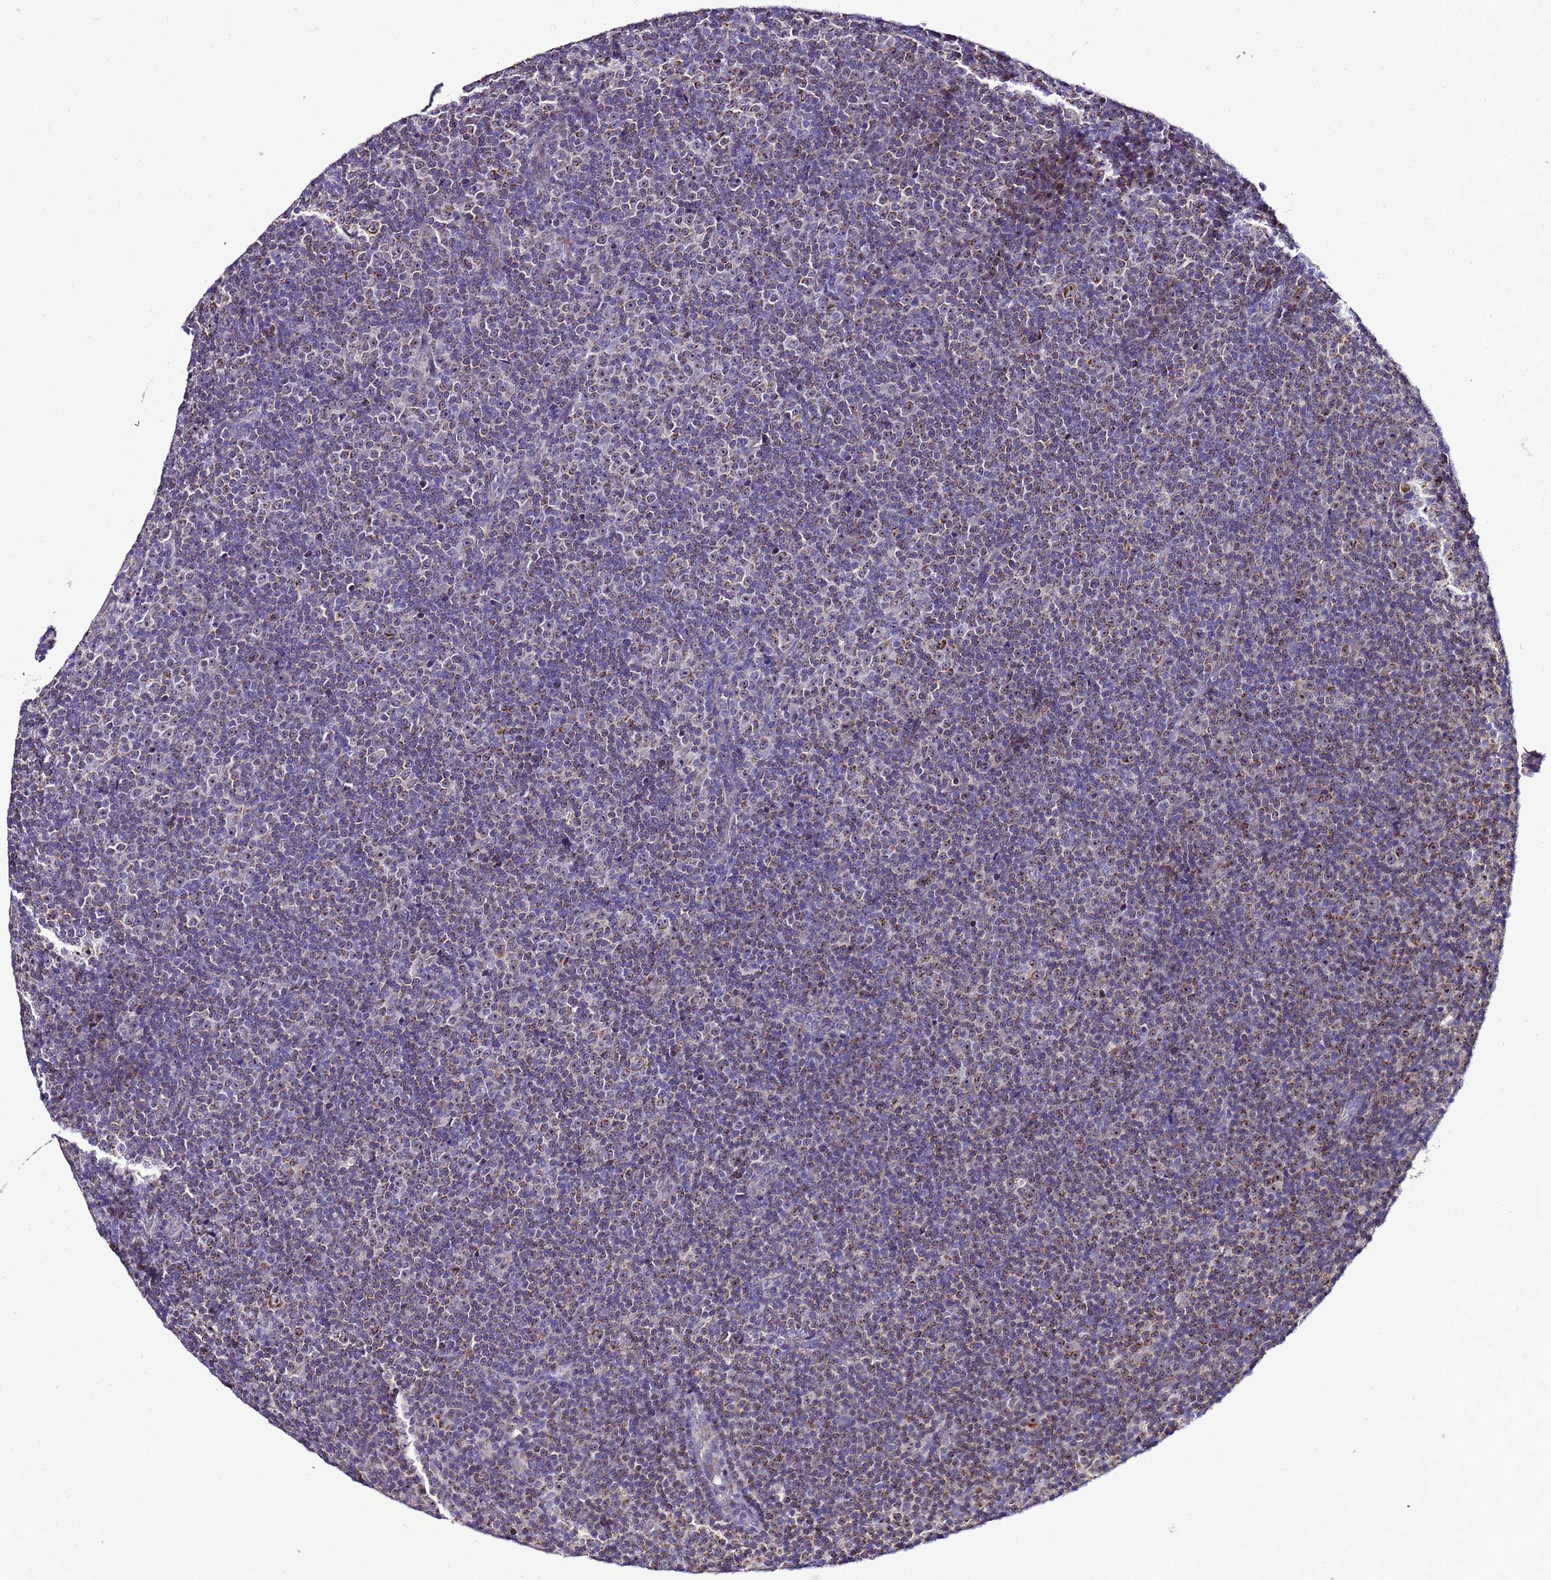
{"staining": {"intensity": "weak", "quantity": "25%-75%", "location": "cytoplasmic/membranous"}, "tissue": "lymphoma", "cell_type": "Tumor cells", "image_type": "cancer", "snomed": [{"axis": "morphology", "description": "Malignant lymphoma, non-Hodgkin's type, Low grade"}, {"axis": "topography", "description": "Lymph node"}], "caption": "Immunohistochemical staining of low-grade malignant lymphoma, non-Hodgkin's type displays low levels of weak cytoplasmic/membranous protein positivity in approximately 25%-75% of tumor cells.", "gene": "DPH6", "patient": {"sex": "female", "age": 67}}